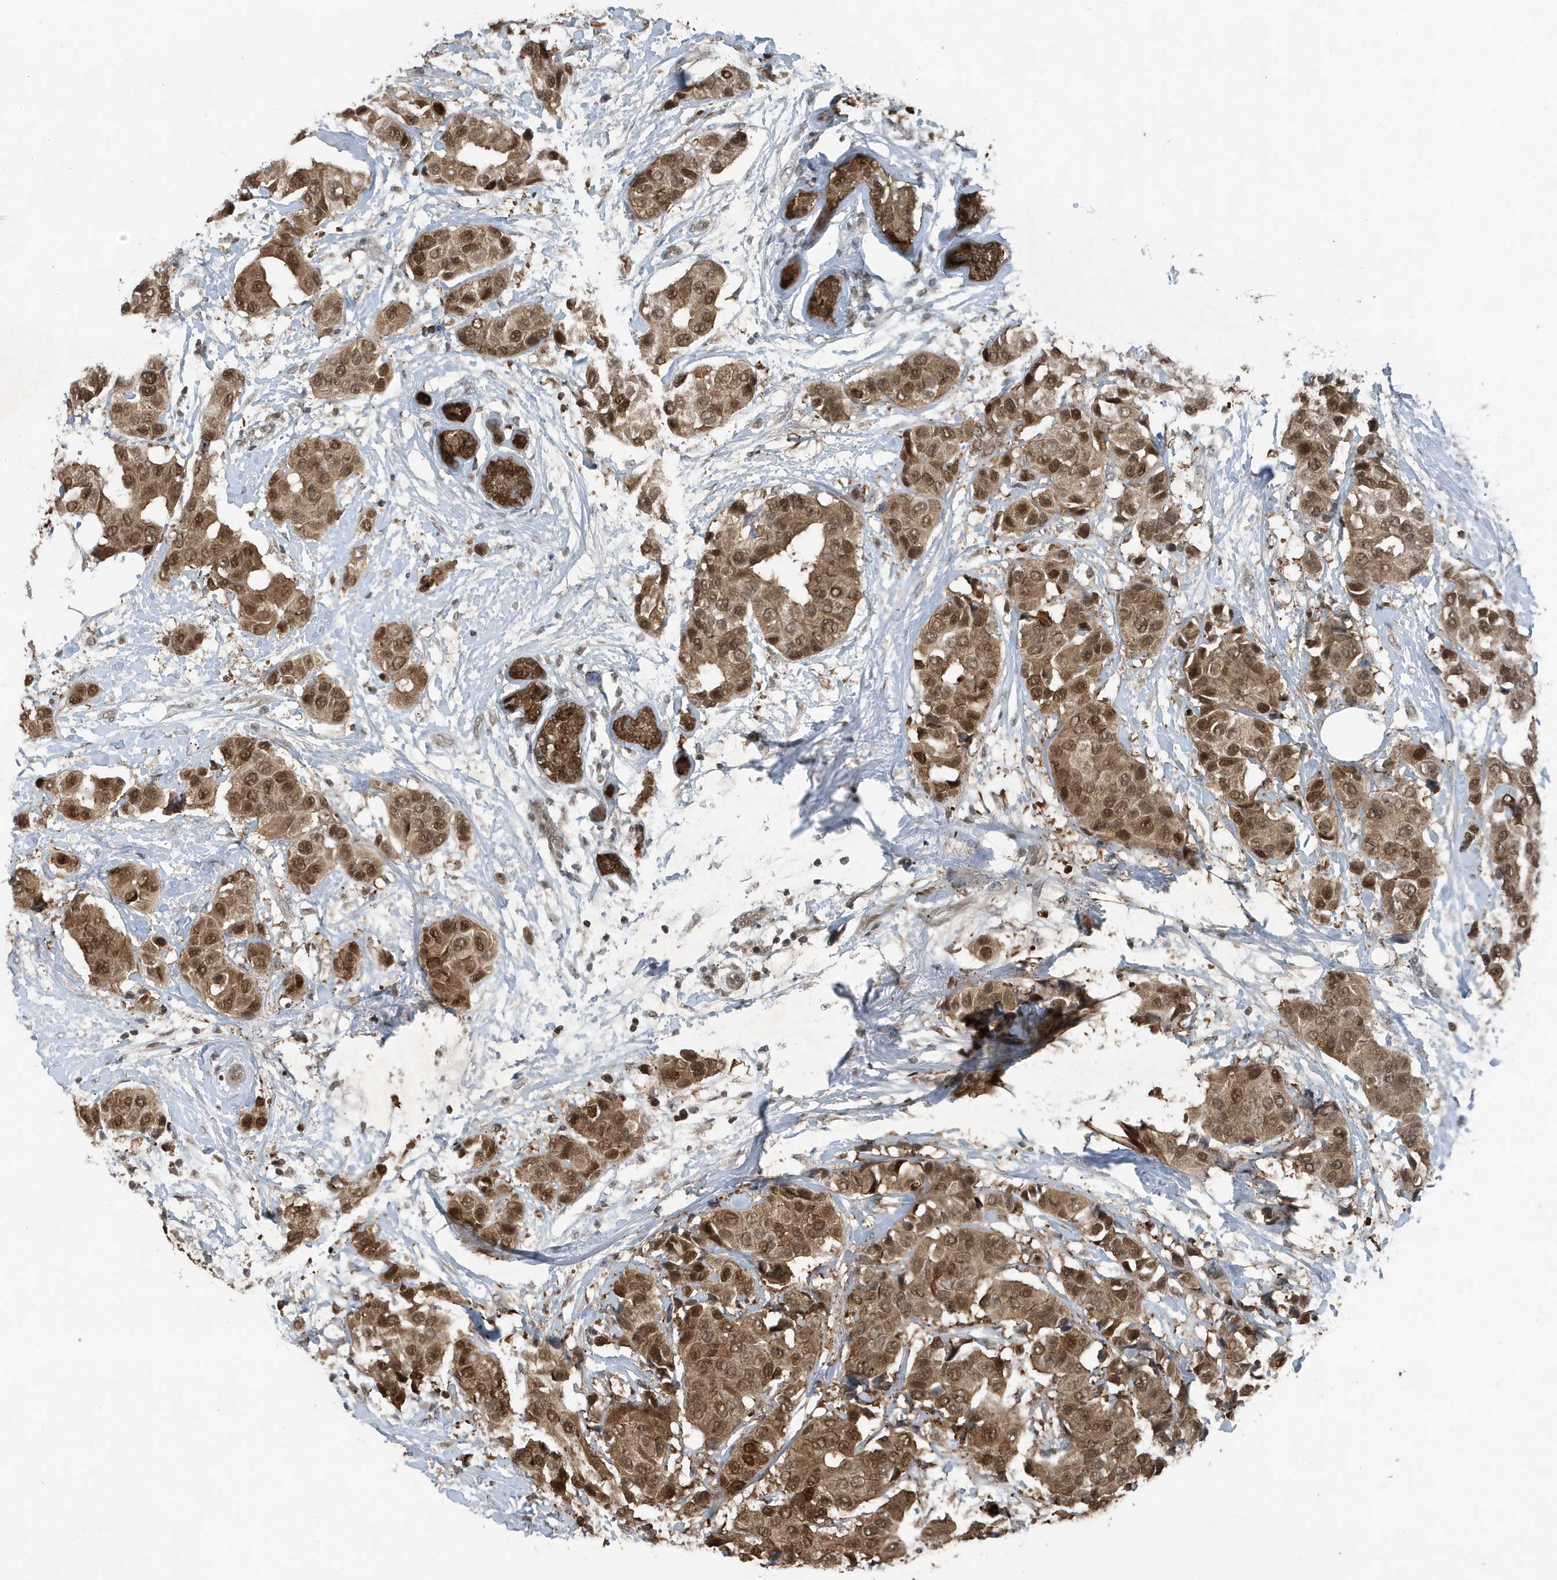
{"staining": {"intensity": "strong", "quantity": ">75%", "location": "cytoplasmic/membranous,nuclear"}, "tissue": "breast cancer", "cell_type": "Tumor cells", "image_type": "cancer", "snomed": [{"axis": "morphology", "description": "Normal tissue, NOS"}, {"axis": "morphology", "description": "Duct carcinoma"}, {"axis": "topography", "description": "Breast"}], "caption": "The micrograph demonstrates immunohistochemical staining of breast intraductal carcinoma. There is strong cytoplasmic/membranous and nuclear staining is identified in approximately >75% of tumor cells. Using DAB (brown) and hematoxylin (blue) stains, captured at high magnification using brightfield microscopy.", "gene": "HSPA1A", "patient": {"sex": "female", "age": 39}}